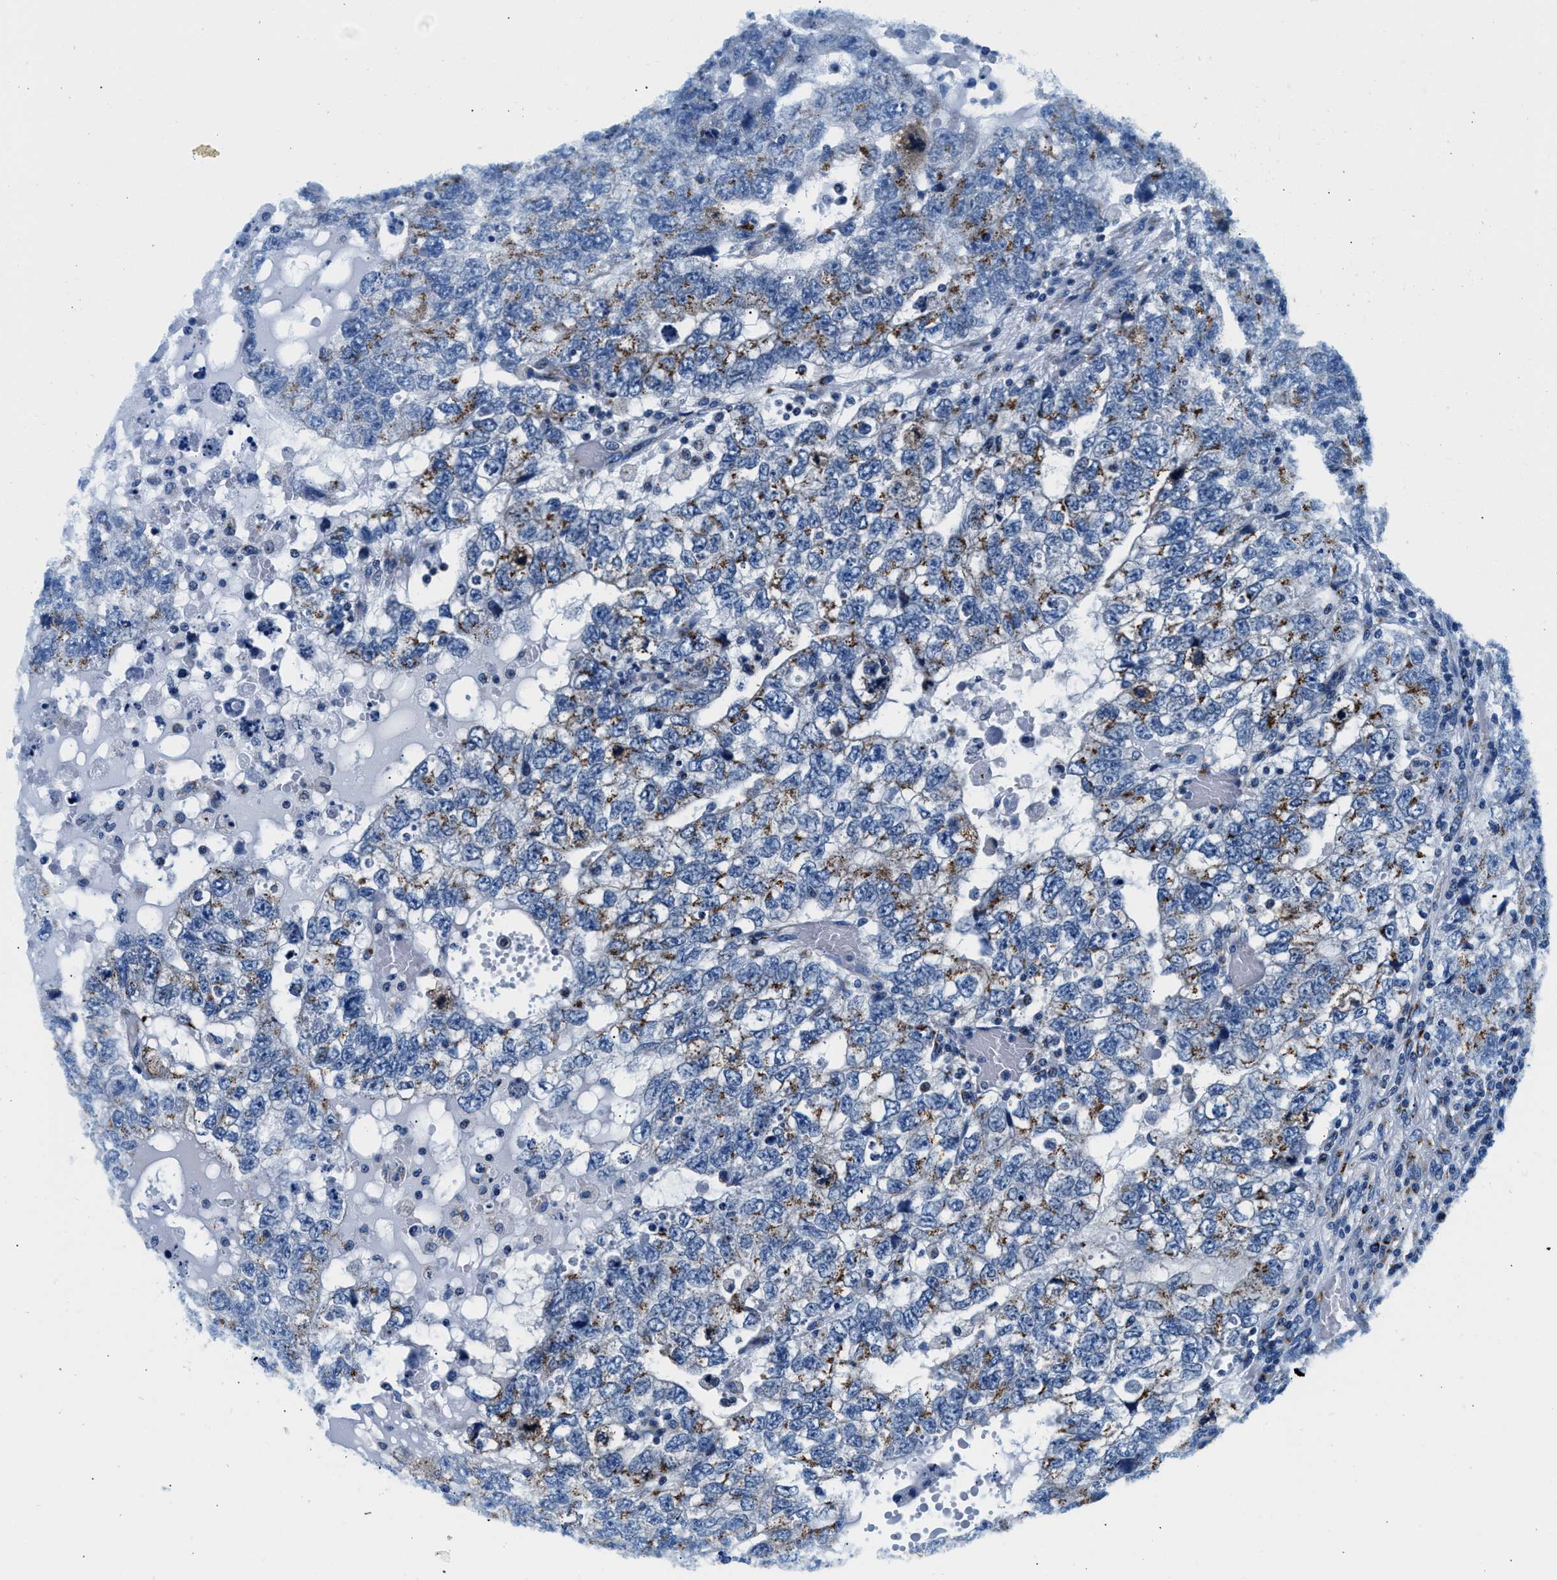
{"staining": {"intensity": "moderate", "quantity": "25%-75%", "location": "cytoplasmic/membranous"}, "tissue": "testis cancer", "cell_type": "Tumor cells", "image_type": "cancer", "snomed": [{"axis": "morphology", "description": "Carcinoma, Embryonal, NOS"}, {"axis": "topography", "description": "Testis"}], "caption": "Human embryonal carcinoma (testis) stained for a protein (brown) shows moderate cytoplasmic/membranous positive positivity in about 25%-75% of tumor cells.", "gene": "VPS53", "patient": {"sex": "male", "age": 36}}